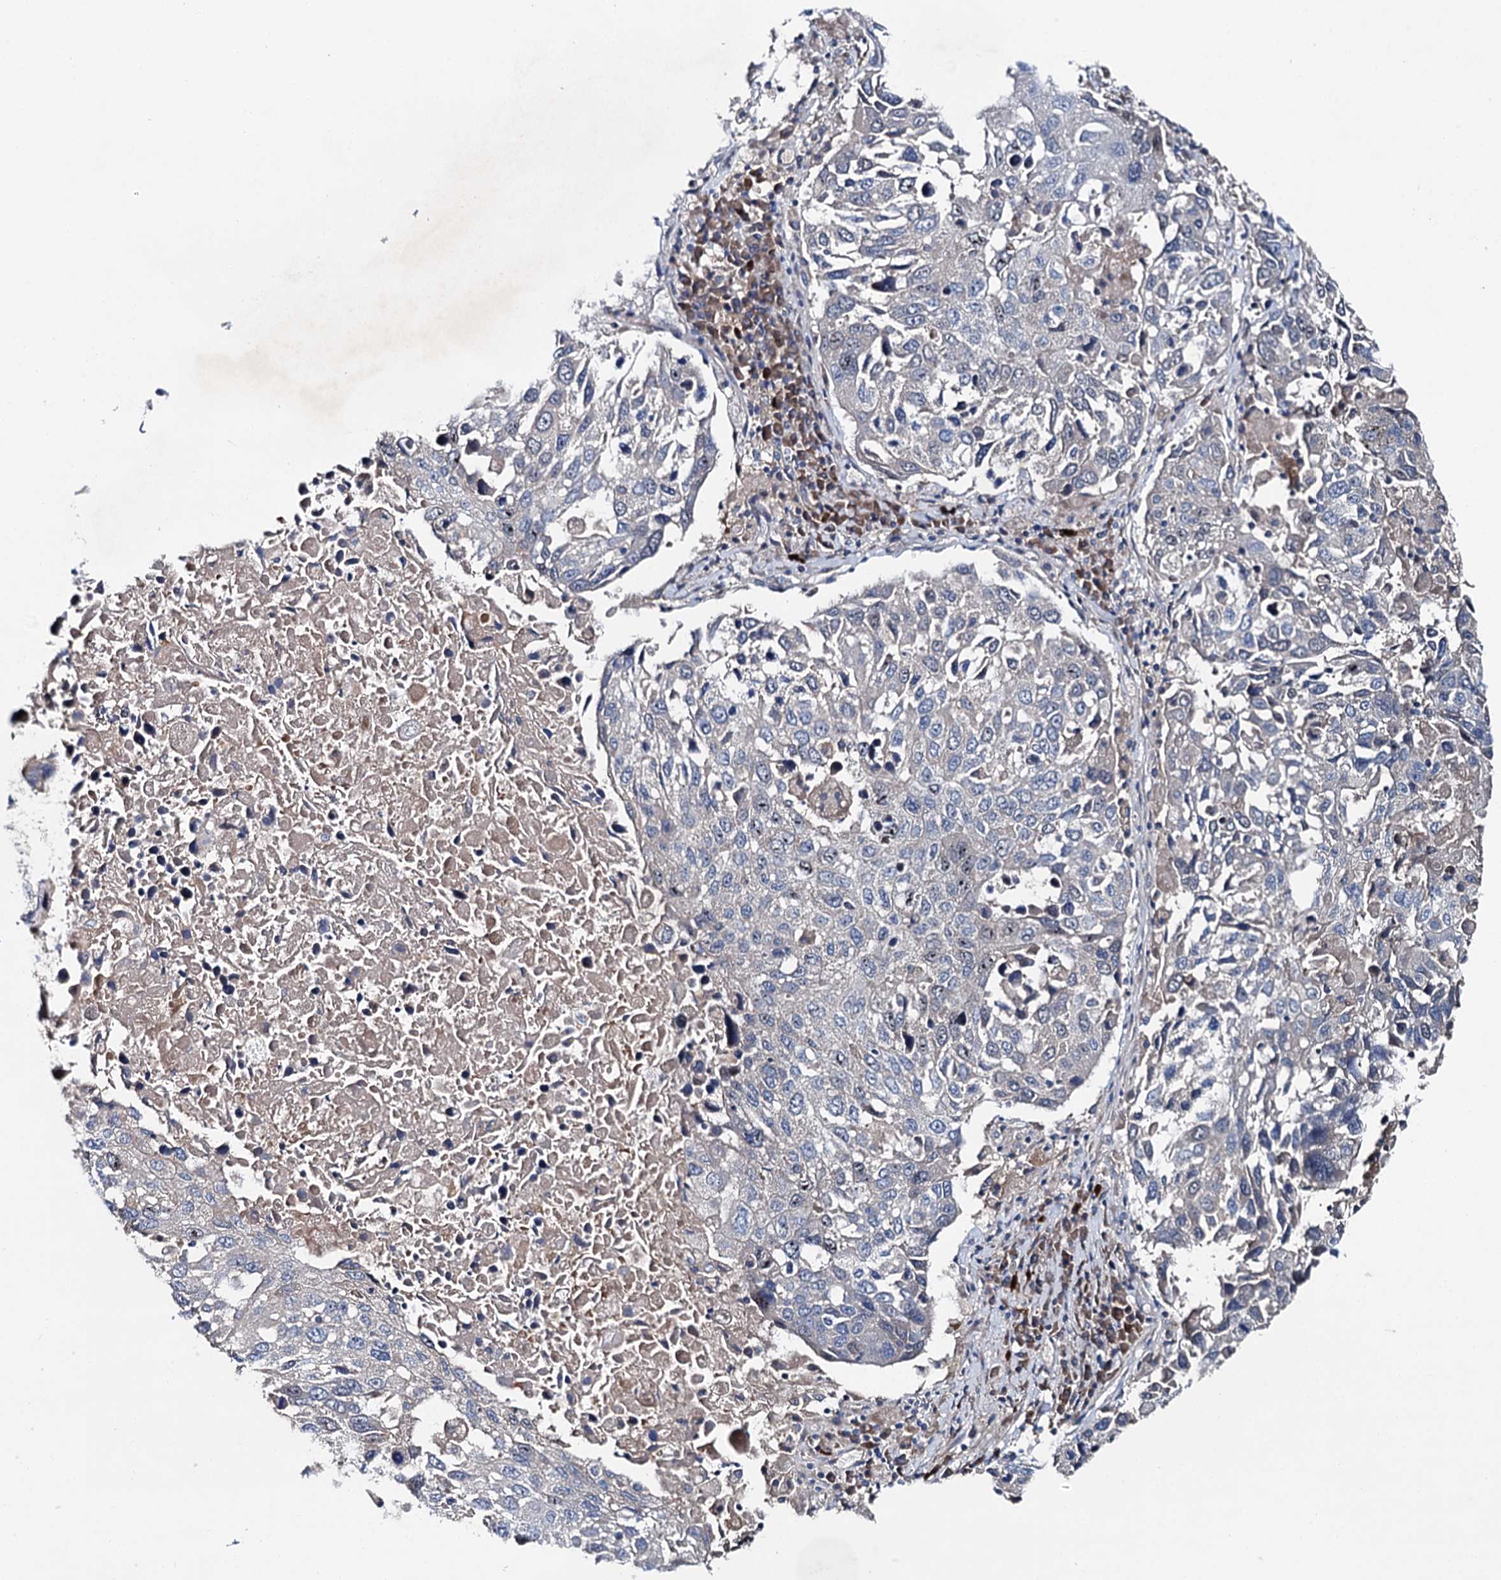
{"staining": {"intensity": "negative", "quantity": "none", "location": "none"}, "tissue": "lung cancer", "cell_type": "Tumor cells", "image_type": "cancer", "snomed": [{"axis": "morphology", "description": "Squamous cell carcinoma, NOS"}, {"axis": "topography", "description": "Lung"}], "caption": "Immunohistochemistry (IHC) histopathology image of human lung cancer stained for a protein (brown), which exhibits no positivity in tumor cells.", "gene": "SLC22A25", "patient": {"sex": "male", "age": 65}}